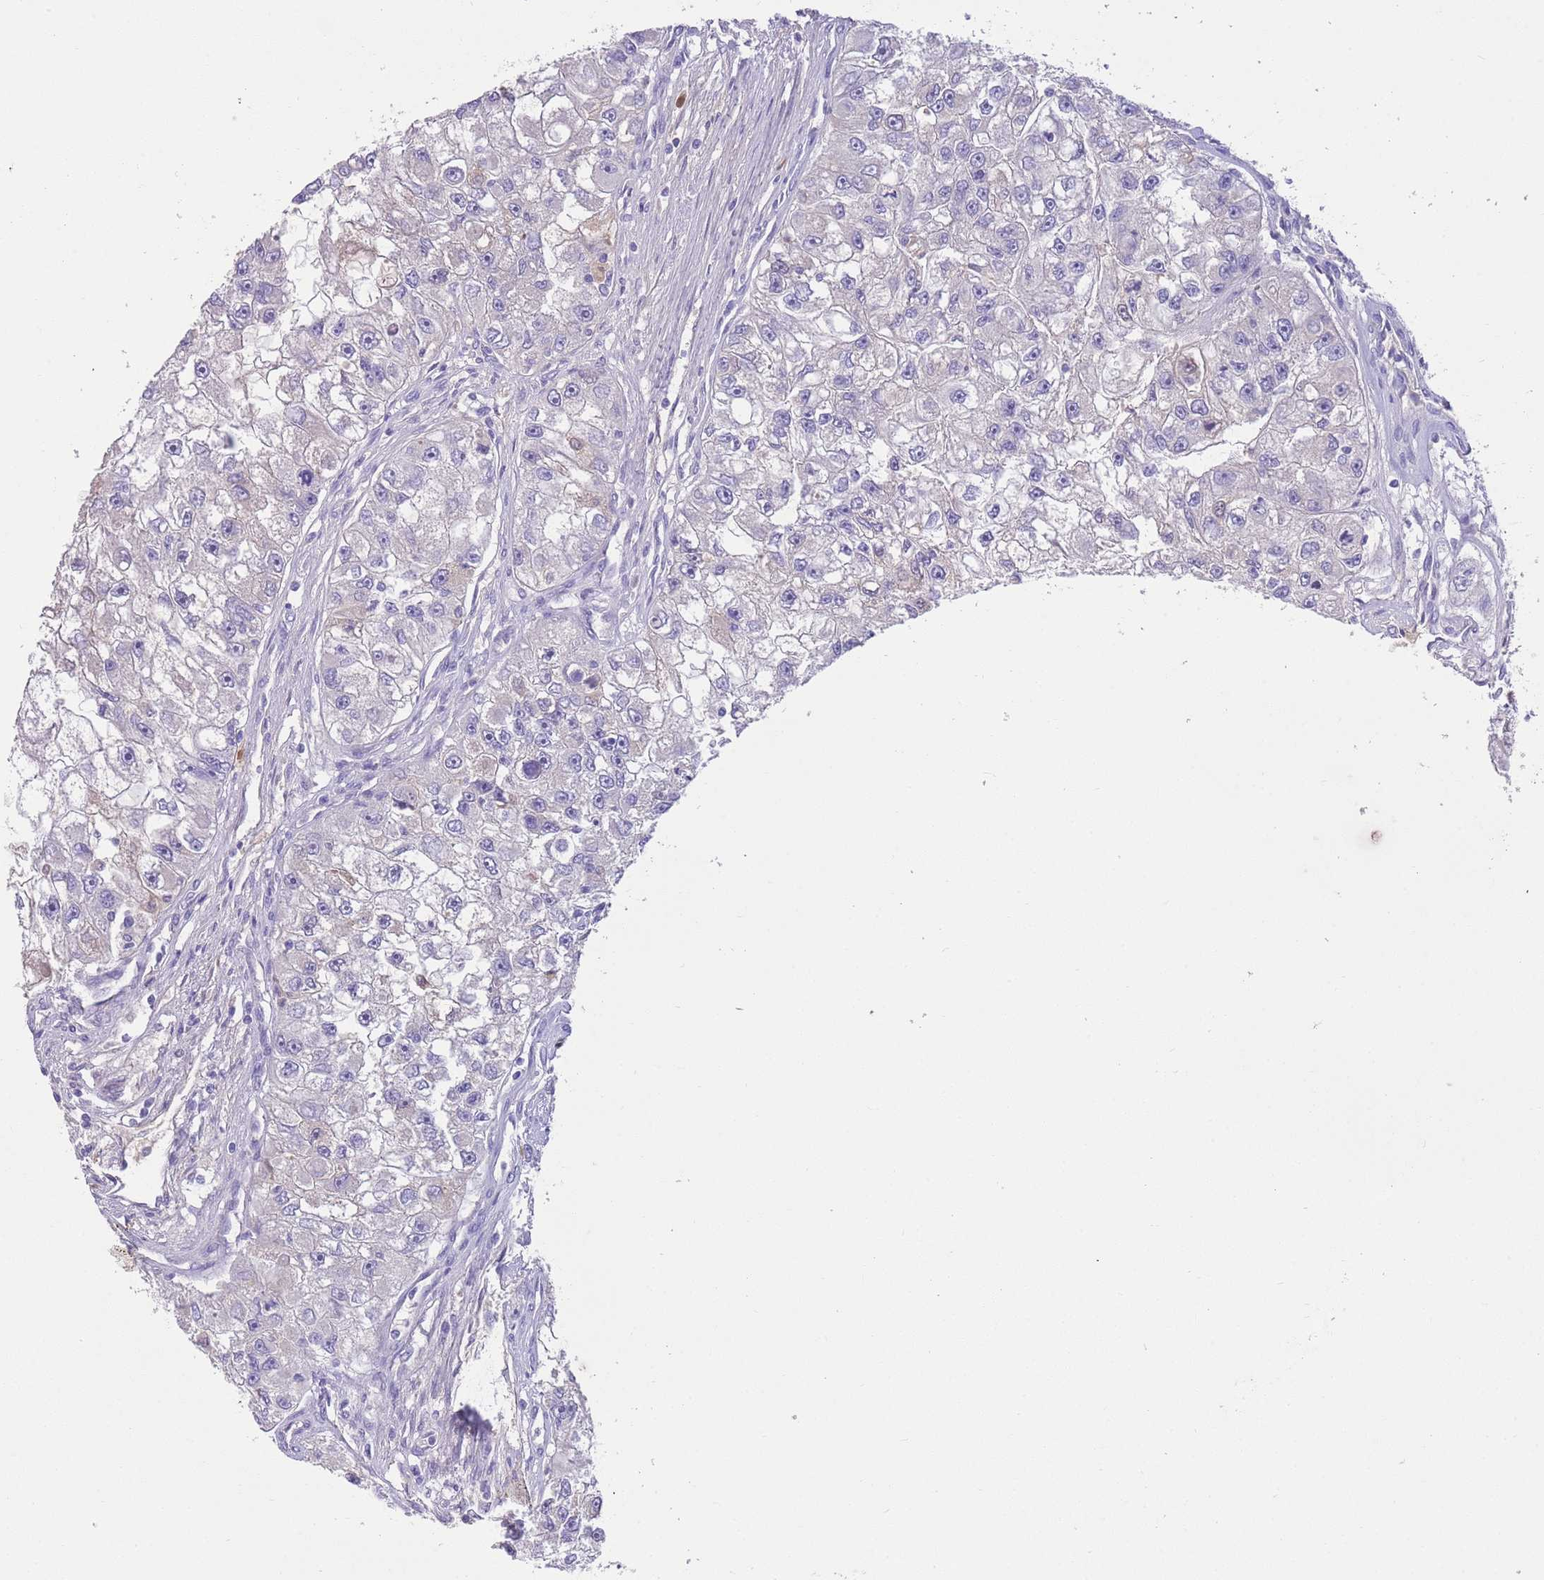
{"staining": {"intensity": "negative", "quantity": "none", "location": "none"}, "tissue": "renal cancer", "cell_type": "Tumor cells", "image_type": "cancer", "snomed": [{"axis": "morphology", "description": "Adenocarcinoma, NOS"}, {"axis": "topography", "description": "Kidney"}], "caption": "Immunohistochemistry (IHC) of human renal cancer shows no expression in tumor cells.", "gene": "IGFL4", "patient": {"sex": "male", "age": 63}}